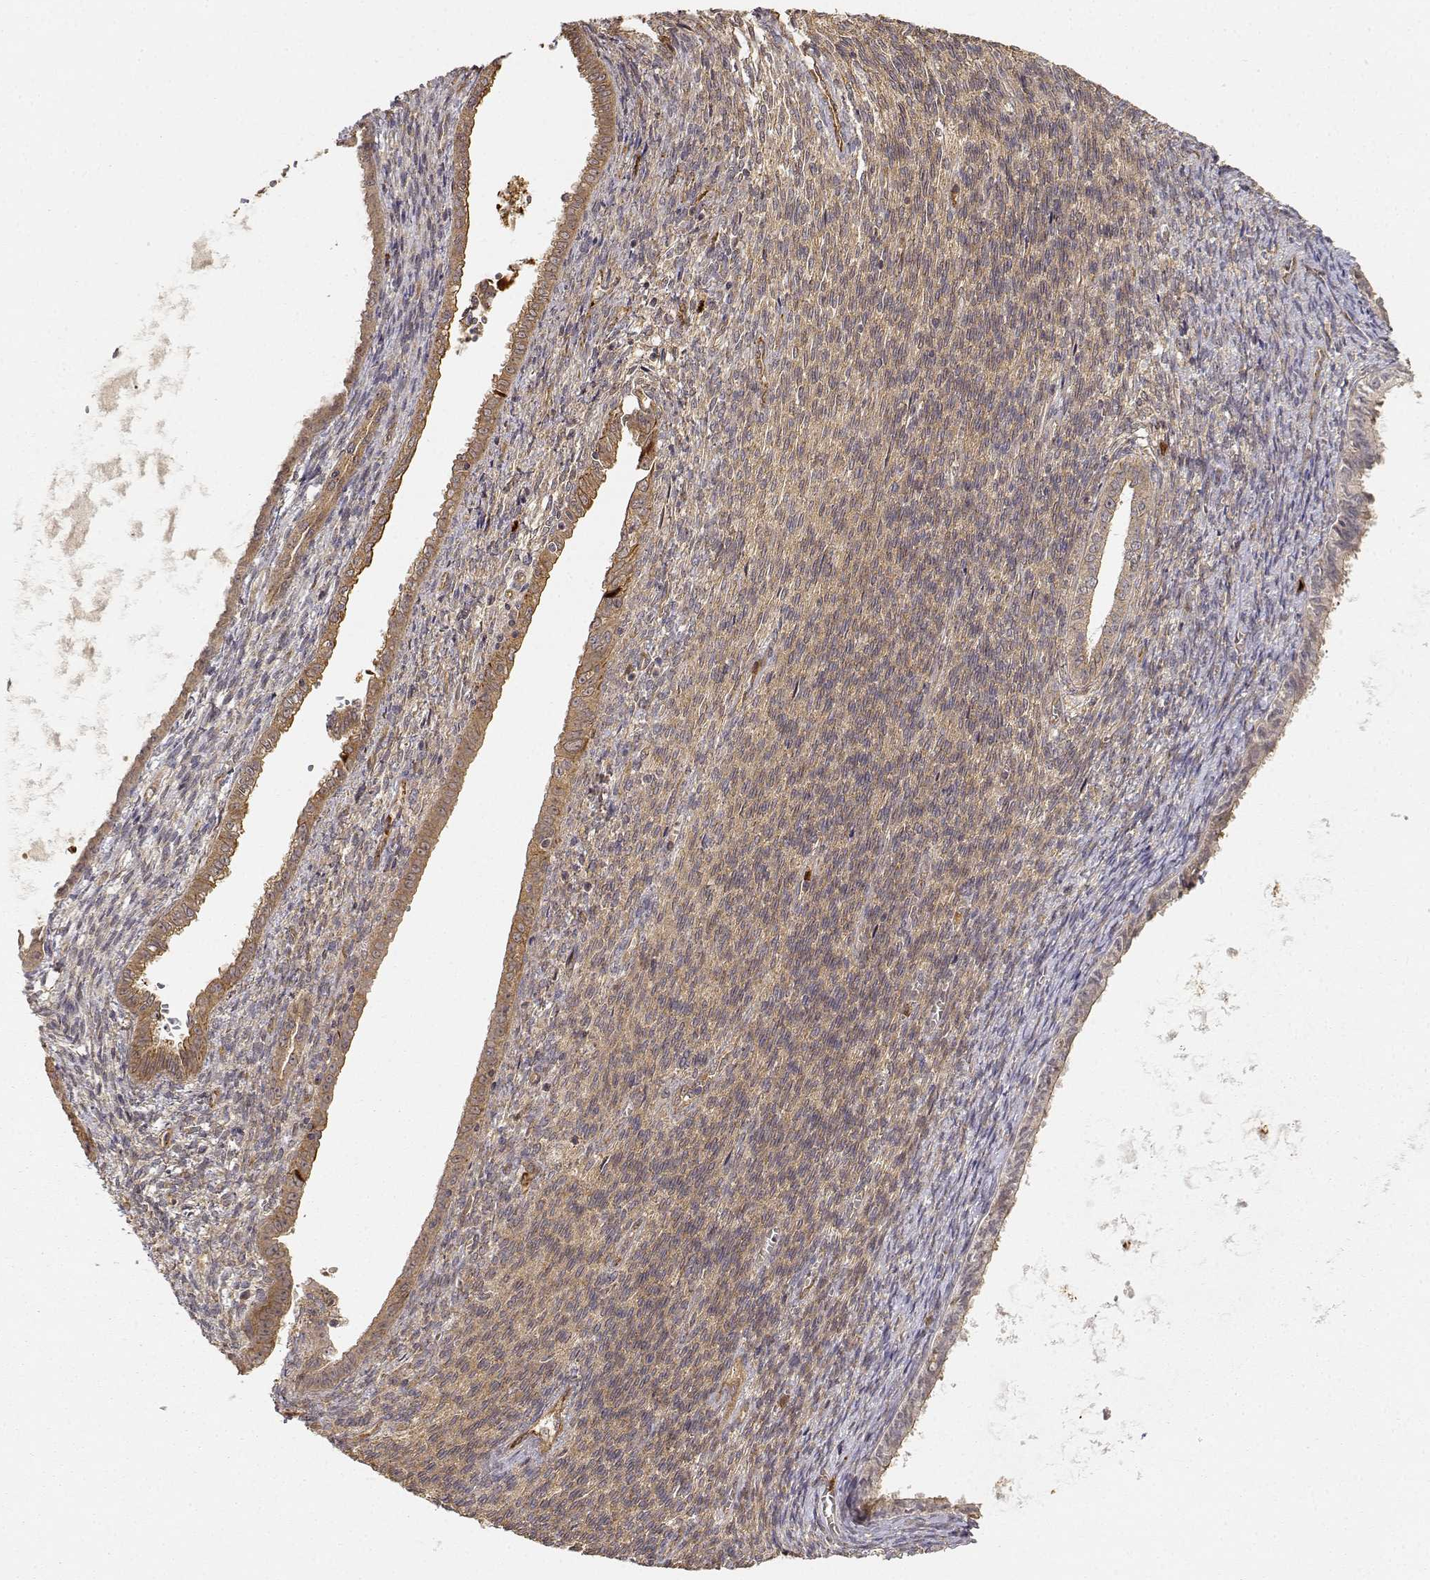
{"staining": {"intensity": "moderate", "quantity": ">75%", "location": "cytoplasmic/membranous"}, "tissue": "endometrial cancer", "cell_type": "Tumor cells", "image_type": "cancer", "snomed": [{"axis": "morphology", "description": "Adenocarcinoma, NOS"}, {"axis": "topography", "description": "Endometrium"}], "caption": "Adenocarcinoma (endometrial) was stained to show a protein in brown. There is medium levels of moderate cytoplasmic/membranous positivity in approximately >75% of tumor cells. (IHC, brightfield microscopy, high magnification).", "gene": "CDK5RAP2", "patient": {"sex": "female", "age": 86}}